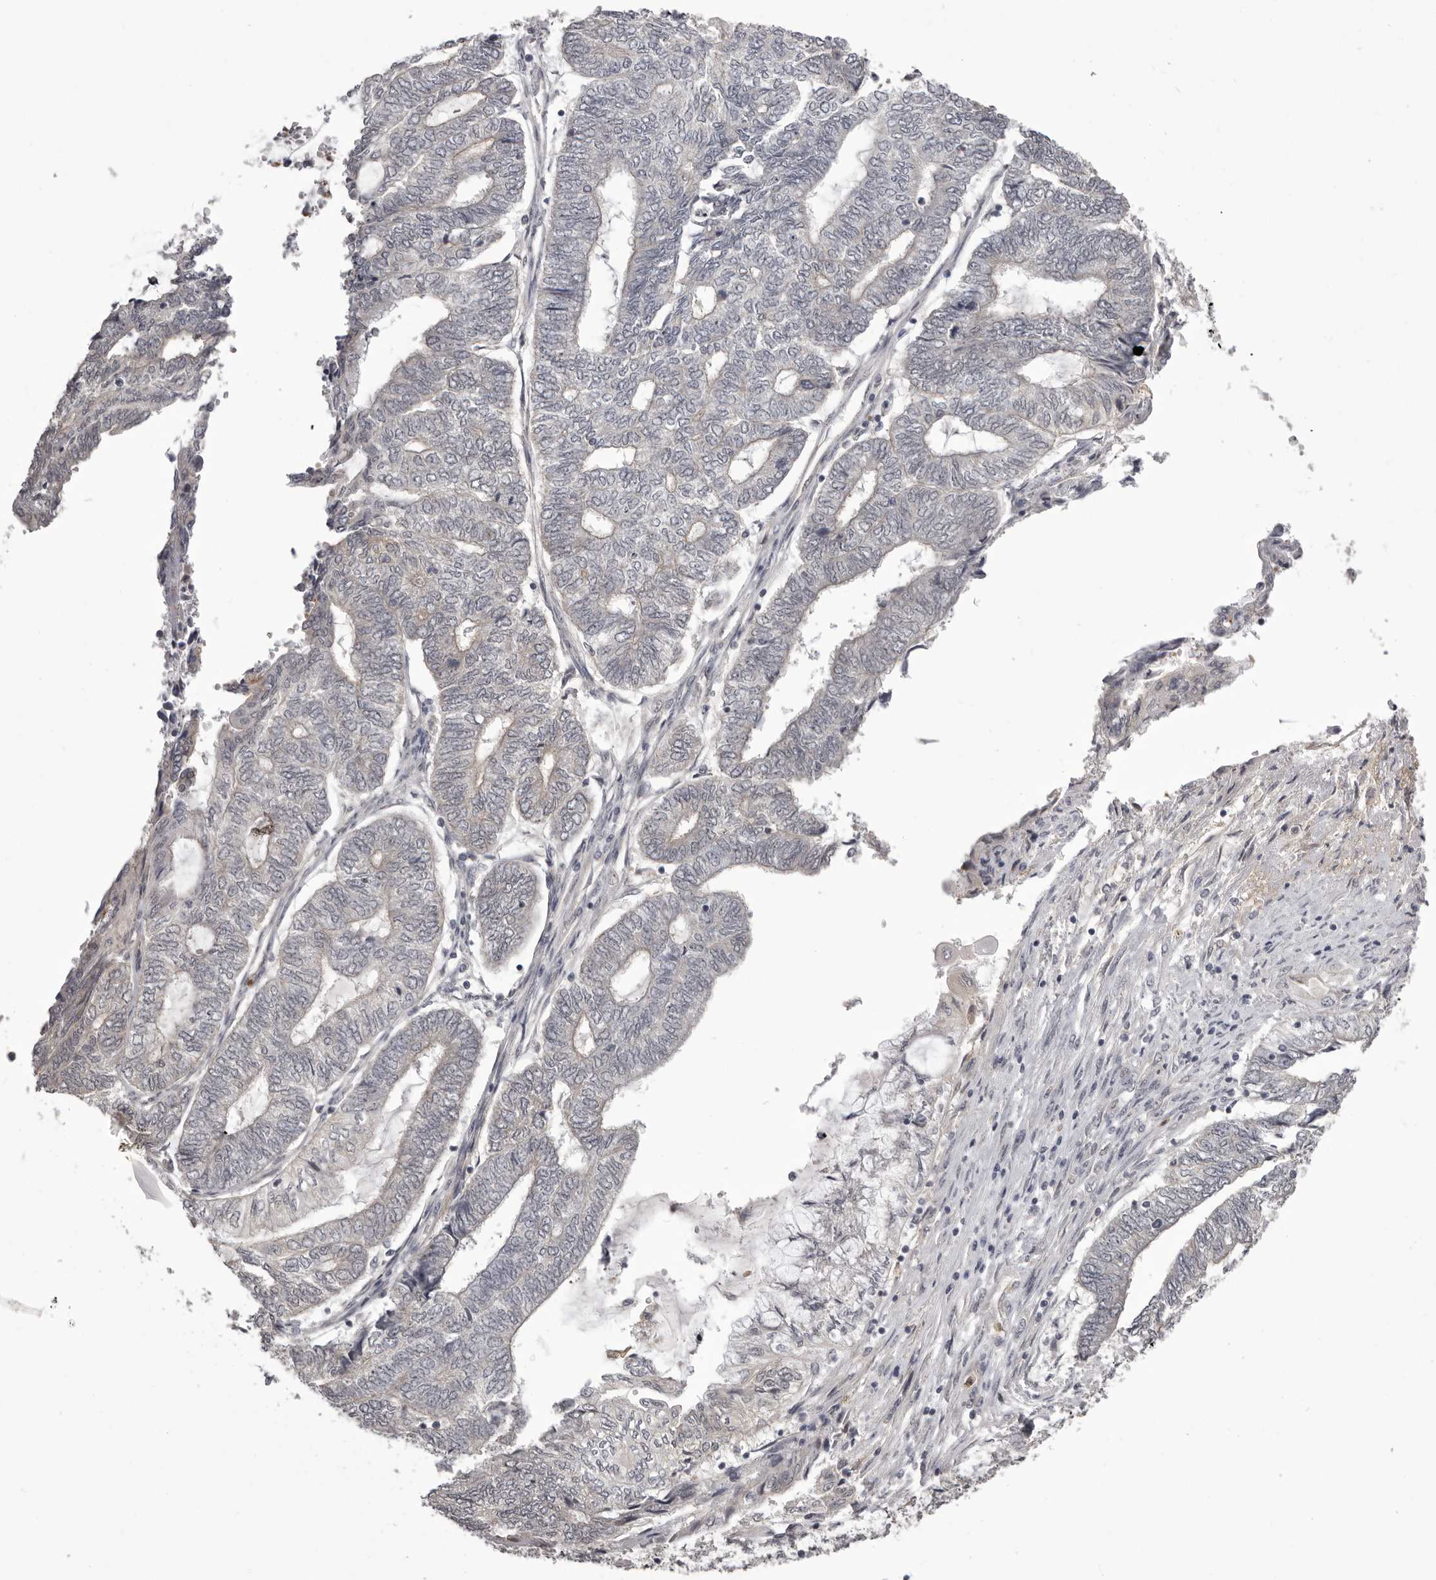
{"staining": {"intensity": "negative", "quantity": "none", "location": "none"}, "tissue": "endometrial cancer", "cell_type": "Tumor cells", "image_type": "cancer", "snomed": [{"axis": "morphology", "description": "Adenocarcinoma, NOS"}, {"axis": "topography", "description": "Uterus"}, {"axis": "topography", "description": "Endometrium"}], "caption": "An immunohistochemistry (IHC) histopathology image of endometrial cancer is shown. There is no staining in tumor cells of endometrial cancer.", "gene": "RNF2", "patient": {"sex": "female", "age": 70}}